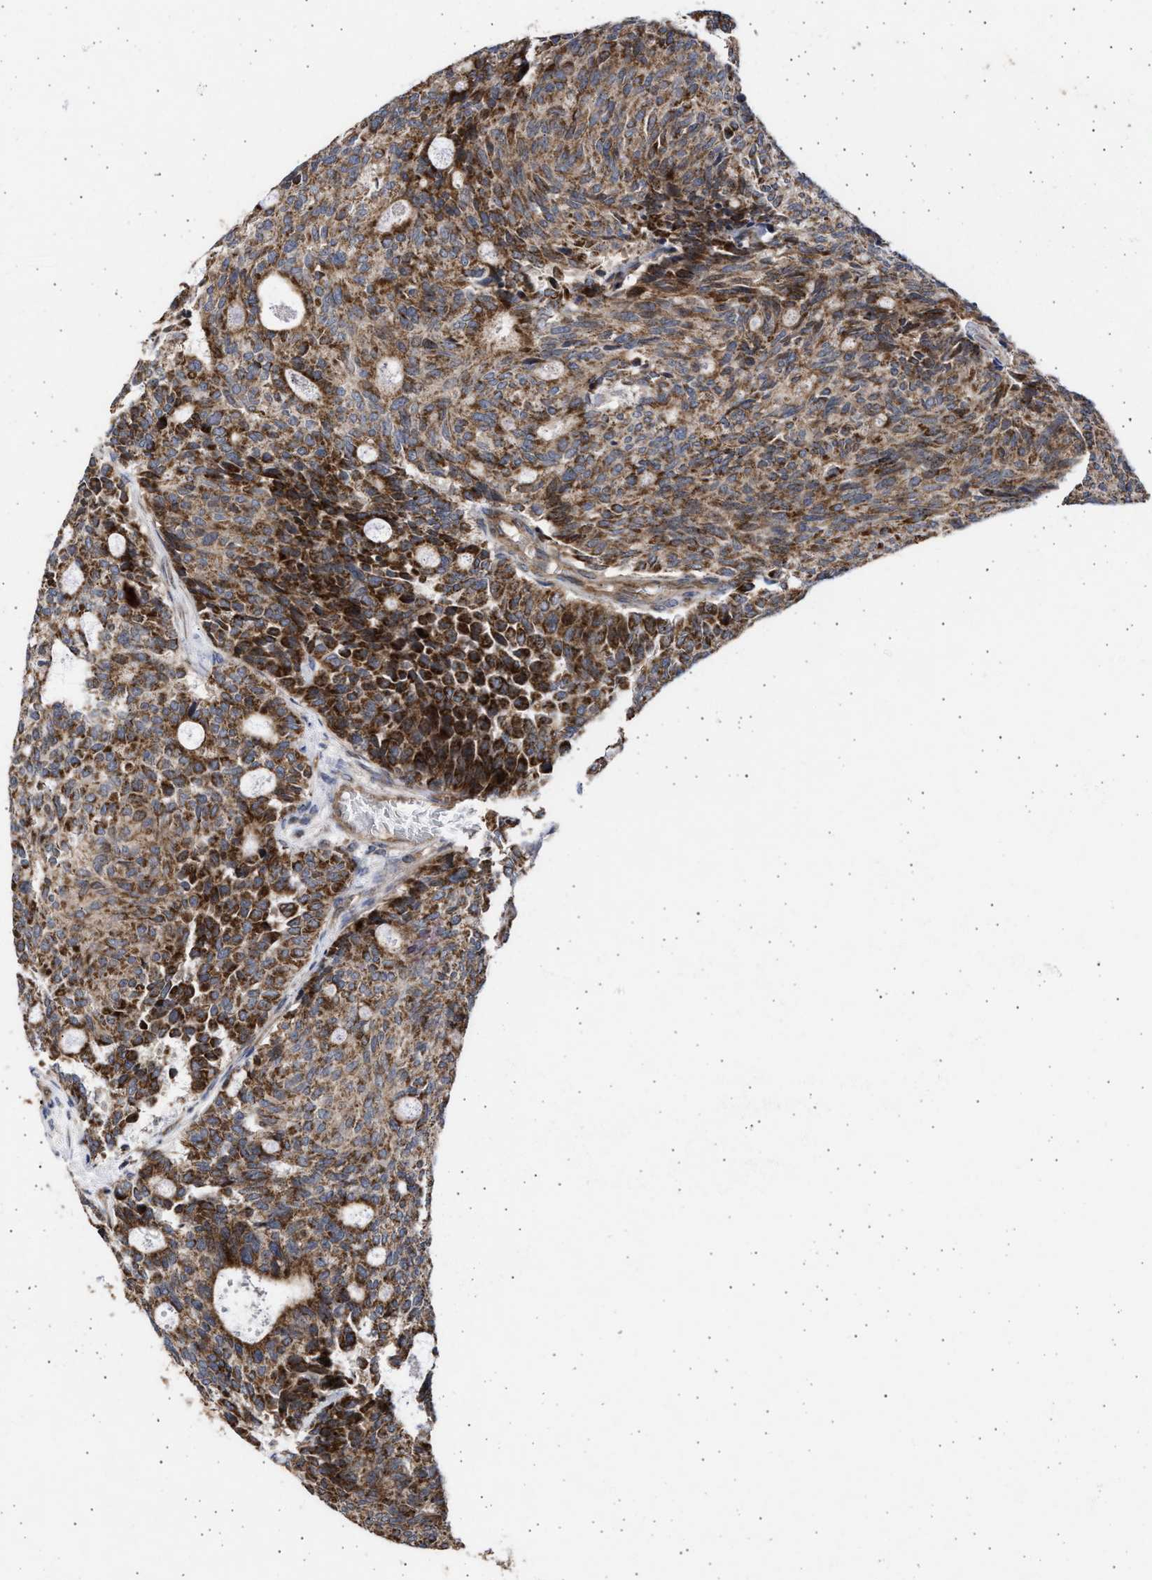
{"staining": {"intensity": "strong", "quantity": ">75%", "location": "cytoplasmic/membranous"}, "tissue": "carcinoid", "cell_type": "Tumor cells", "image_type": "cancer", "snomed": [{"axis": "morphology", "description": "Carcinoid, malignant, NOS"}, {"axis": "topography", "description": "Pancreas"}], "caption": "About >75% of tumor cells in human carcinoid (malignant) display strong cytoplasmic/membranous protein staining as visualized by brown immunohistochemical staining.", "gene": "TTC19", "patient": {"sex": "female", "age": 54}}